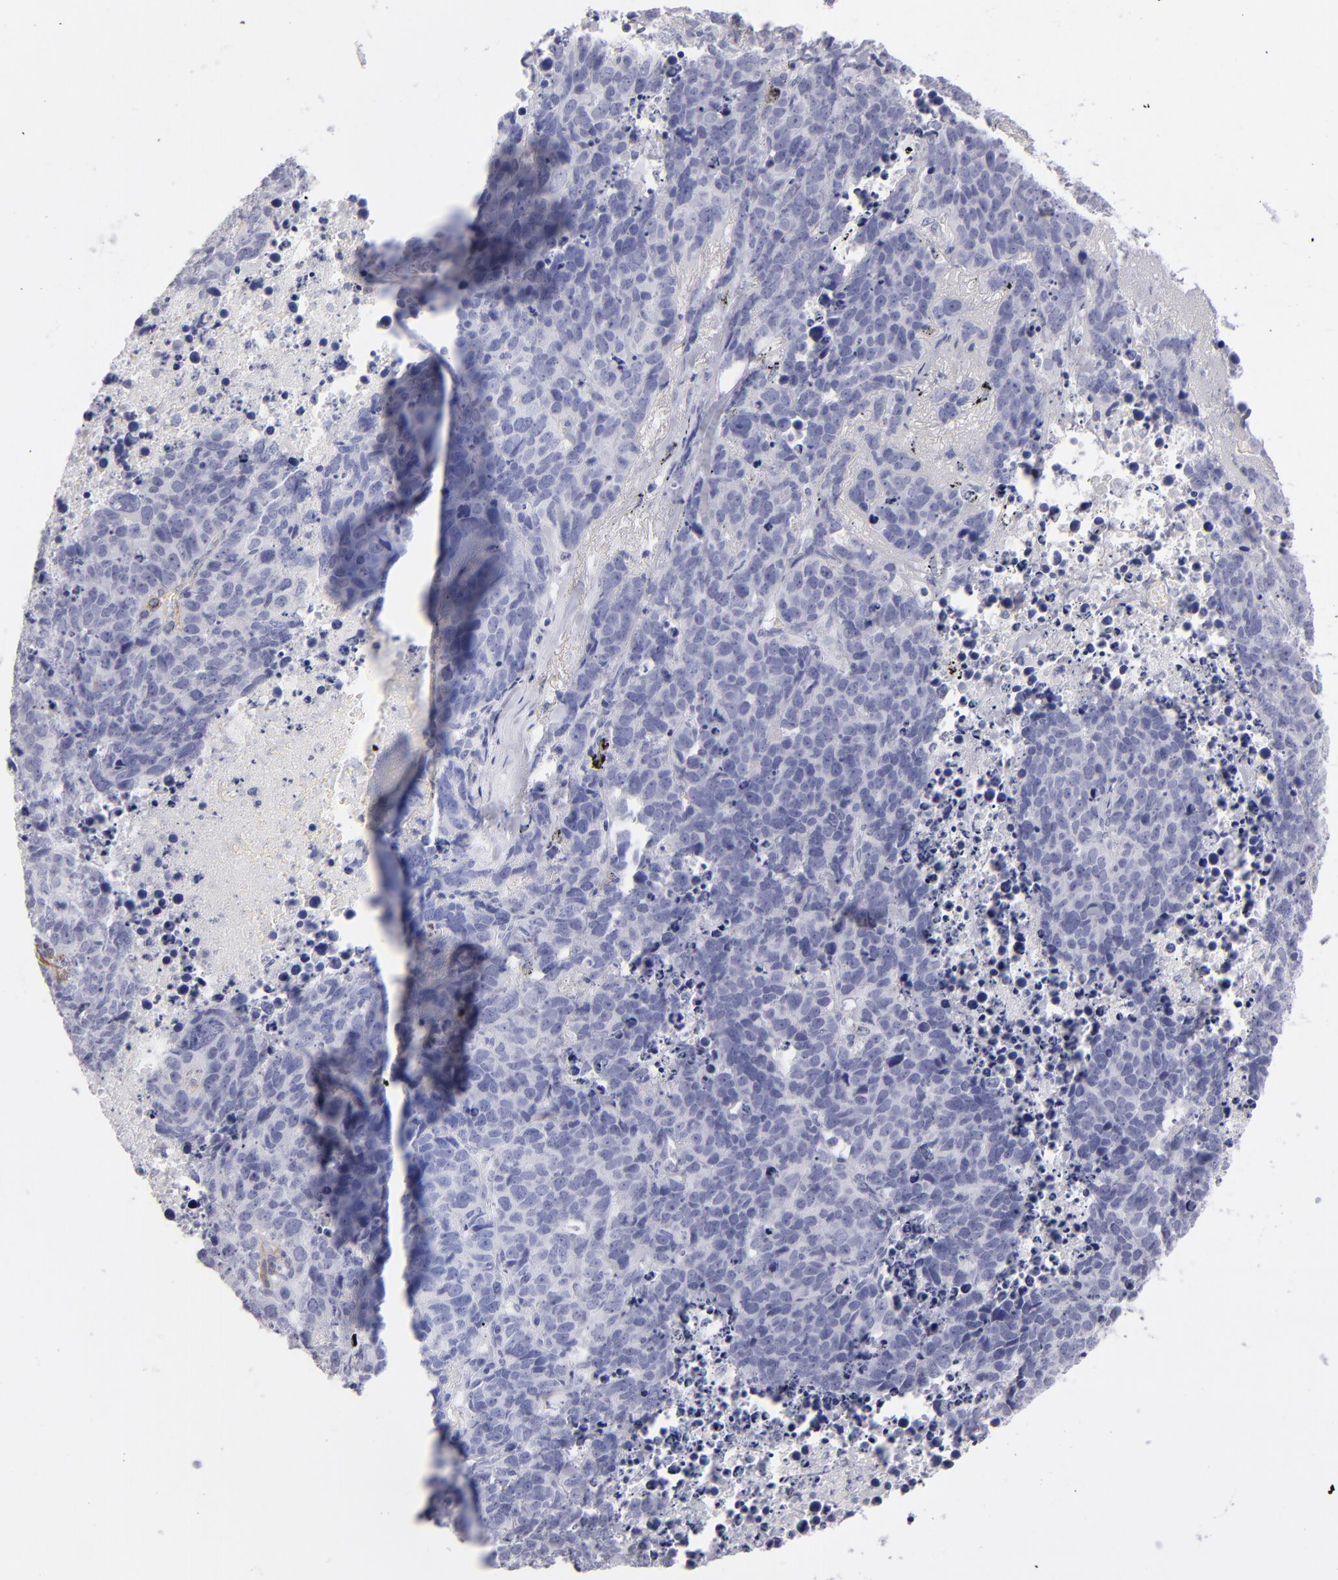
{"staining": {"intensity": "negative", "quantity": "none", "location": "none"}, "tissue": "lung cancer", "cell_type": "Tumor cells", "image_type": "cancer", "snomed": [{"axis": "morphology", "description": "Carcinoid, malignant, NOS"}, {"axis": "topography", "description": "Lung"}], "caption": "Photomicrograph shows no significant protein staining in tumor cells of lung carcinoid (malignant). (DAB IHC with hematoxylin counter stain).", "gene": "MYH11", "patient": {"sex": "male", "age": 60}}